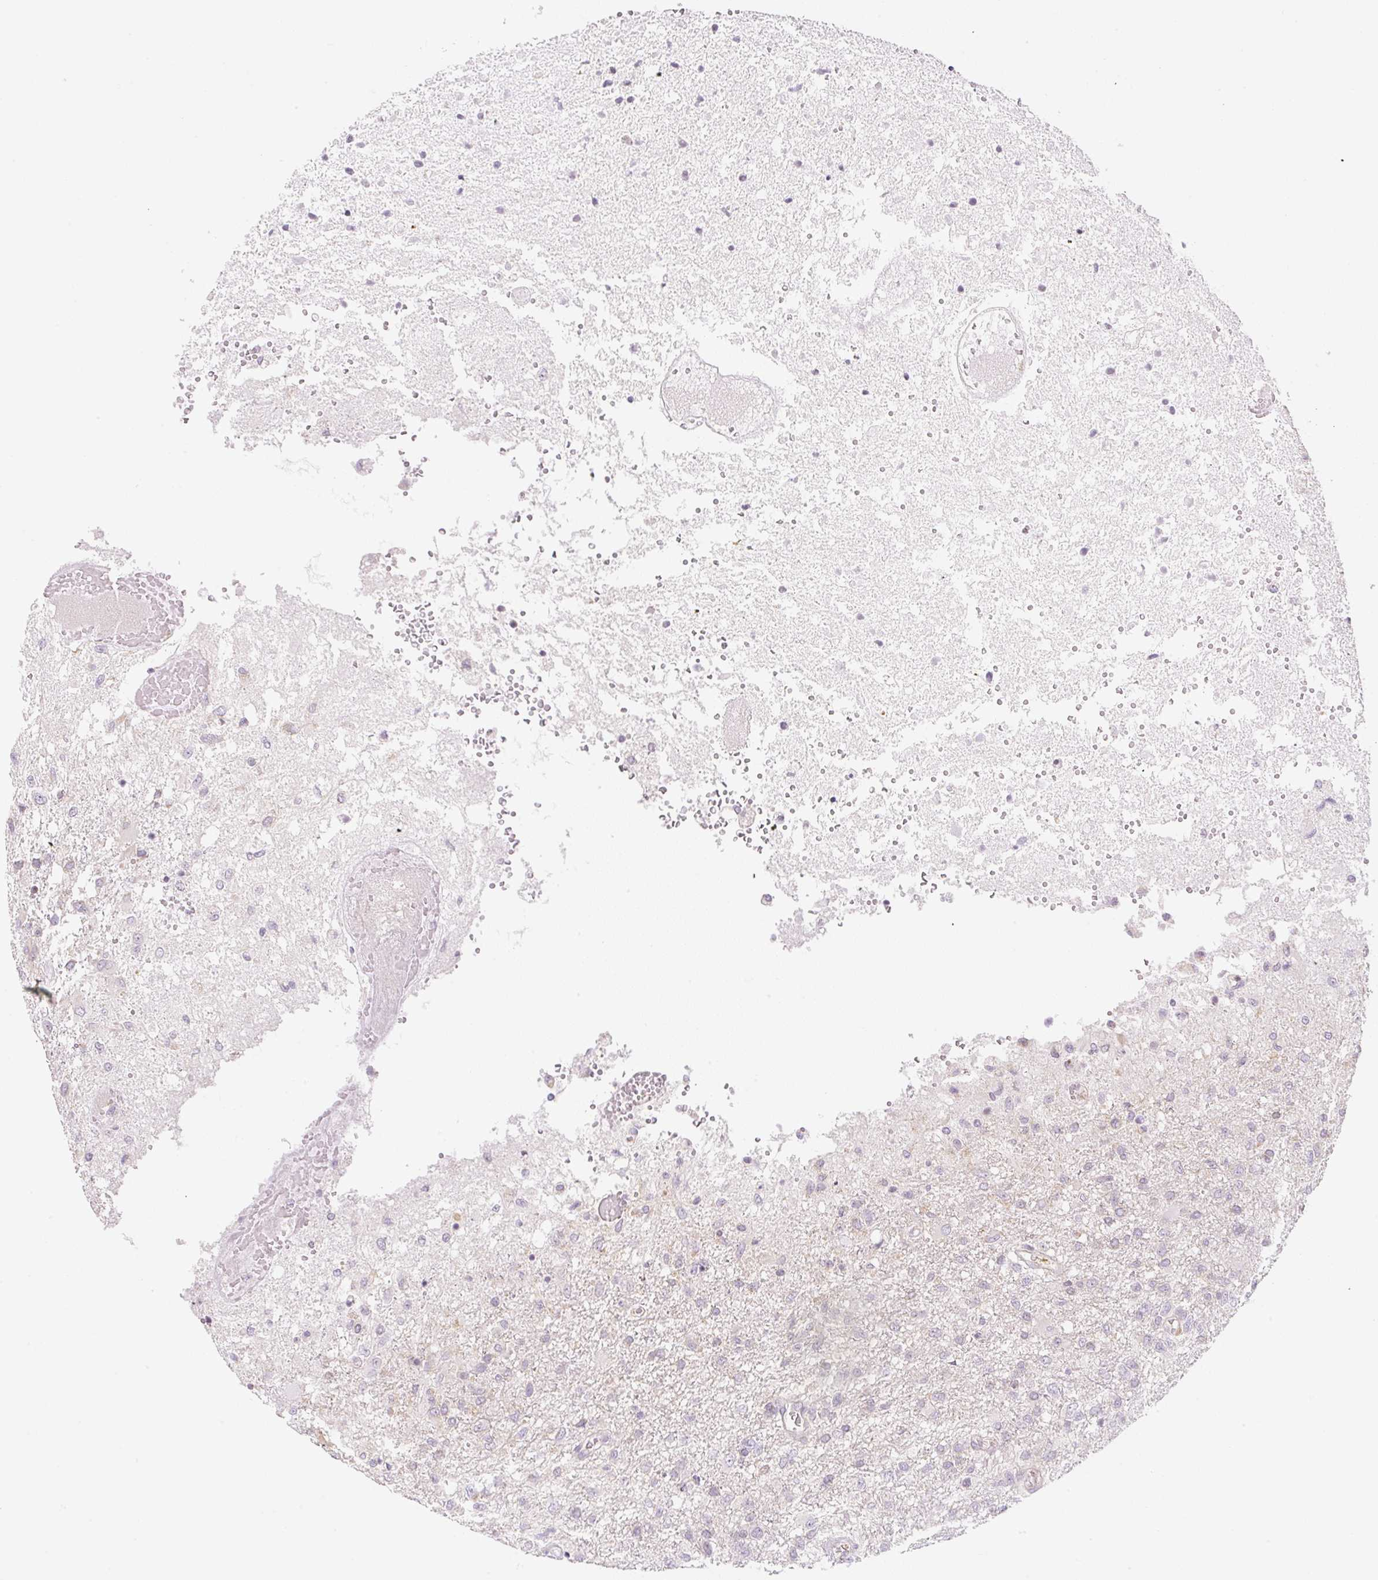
{"staining": {"intensity": "negative", "quantity": "none", "location": "none"}, "tissue": "glioma", "cell_type": "Tumor cells", "image_type": "cancer", "snomed": [{"axis": "morphology", "description": "Glioma, malignant, High grade"}, {"axis": "topography", "description": "Brain"}], "caption": "A micrograph of glioma stained for a protein reveals no brown staining in tumor cells.", "gene": "CASKIN1", "patient": {"sex": "female", "age": 74}}